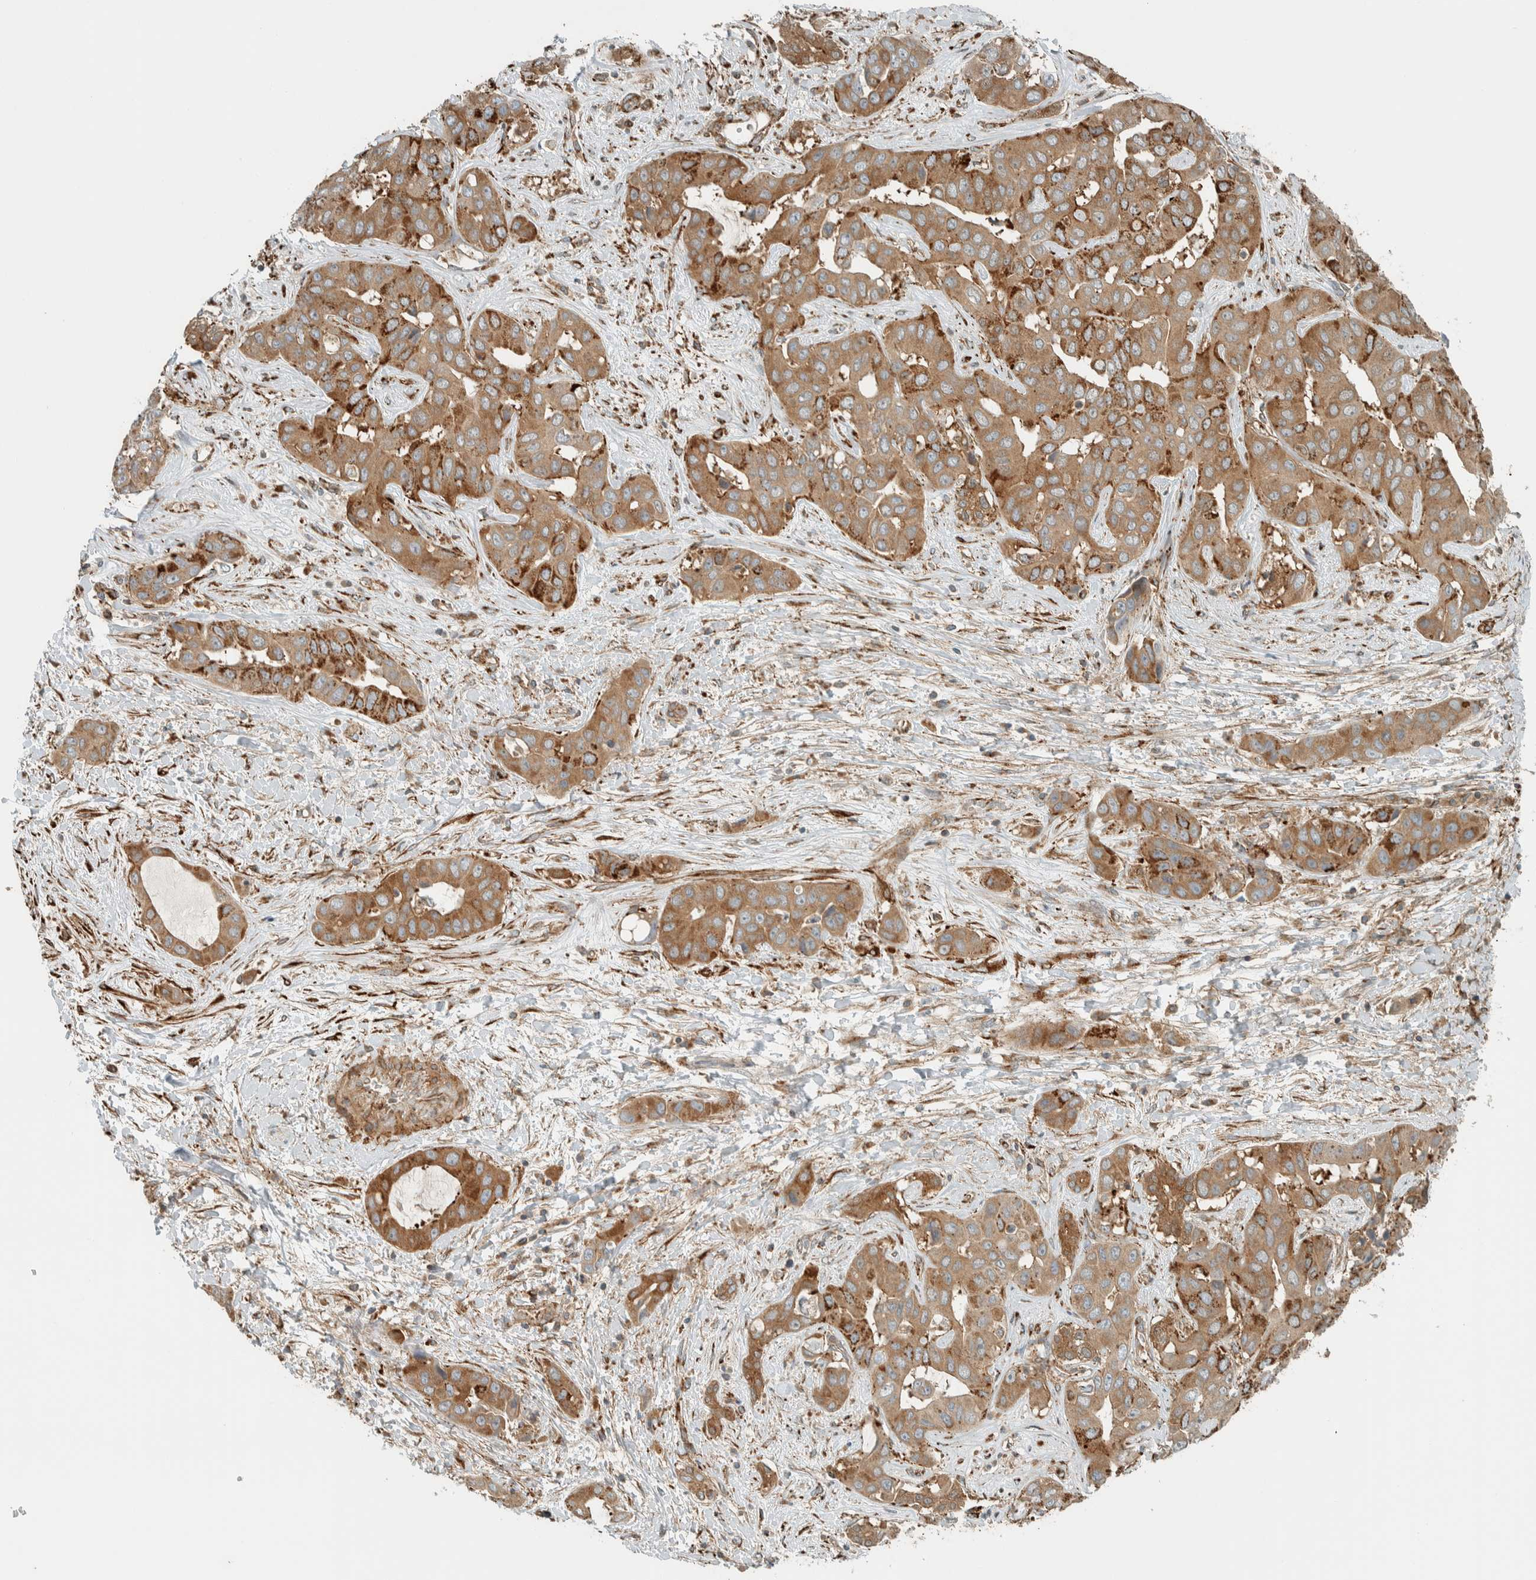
{"staining": {"intensity": "strong", "quantity": ">75%", "location": "cytoplasmic/membranous"}, "tissue": "liver cancer", "cell_type": "Tumor cells", "image_type": "cancer", "snomed": [{"axis": "morphology", "description": "Cholangiocarcinoma"}, {"axis": "topography", "description": "Liver"}], "caption": "Strong cytoplasmic/membranous staining for a protein is present in about >75% of tumor cells of liver cancer using immunohistochemistry.", "gene": "EXOC7", "patient": {"sex": "female", "age": 52}}